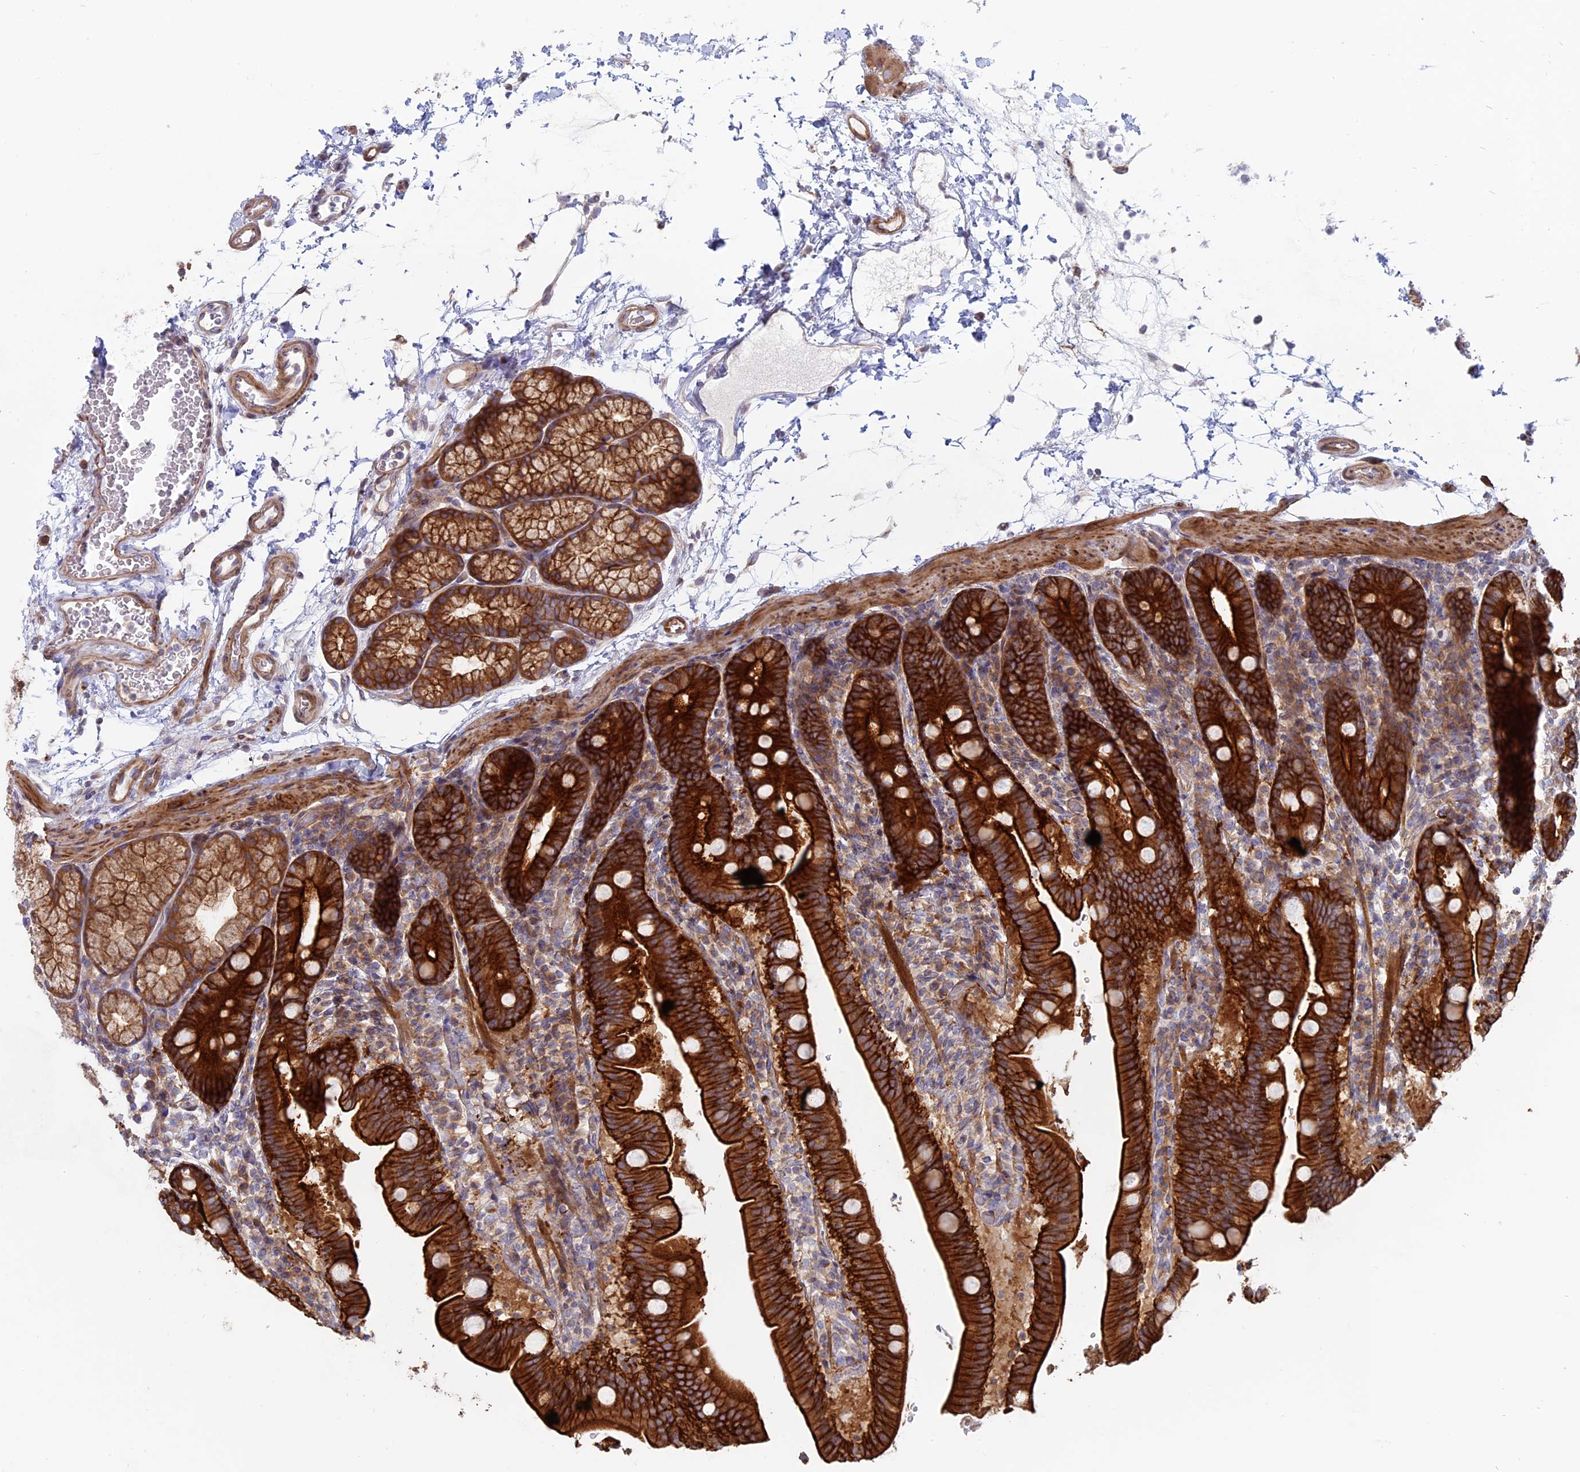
{"staining": {"intensity": "strong", "quantity": ">75%", "location": "cytoplasmic/membranous"}, "tissue": "duodenum", "cell_type": "Glandular cells", "image_type": "normal", "snomed": [{"axis": "morphology", "description": "Normal tissue, NOS"}, {"axis": "topography", "description": "Duodenum"}], "caption": "This image reveals benign duodenum stained with IHC to label a protein in brown. The cytoplasmic/membranous of glandular cells show strong positivity for the protein. Nuclei are counter-stained blue.", "gene": "MYO5B", "patient": {"sex": "male", "age": 54}}